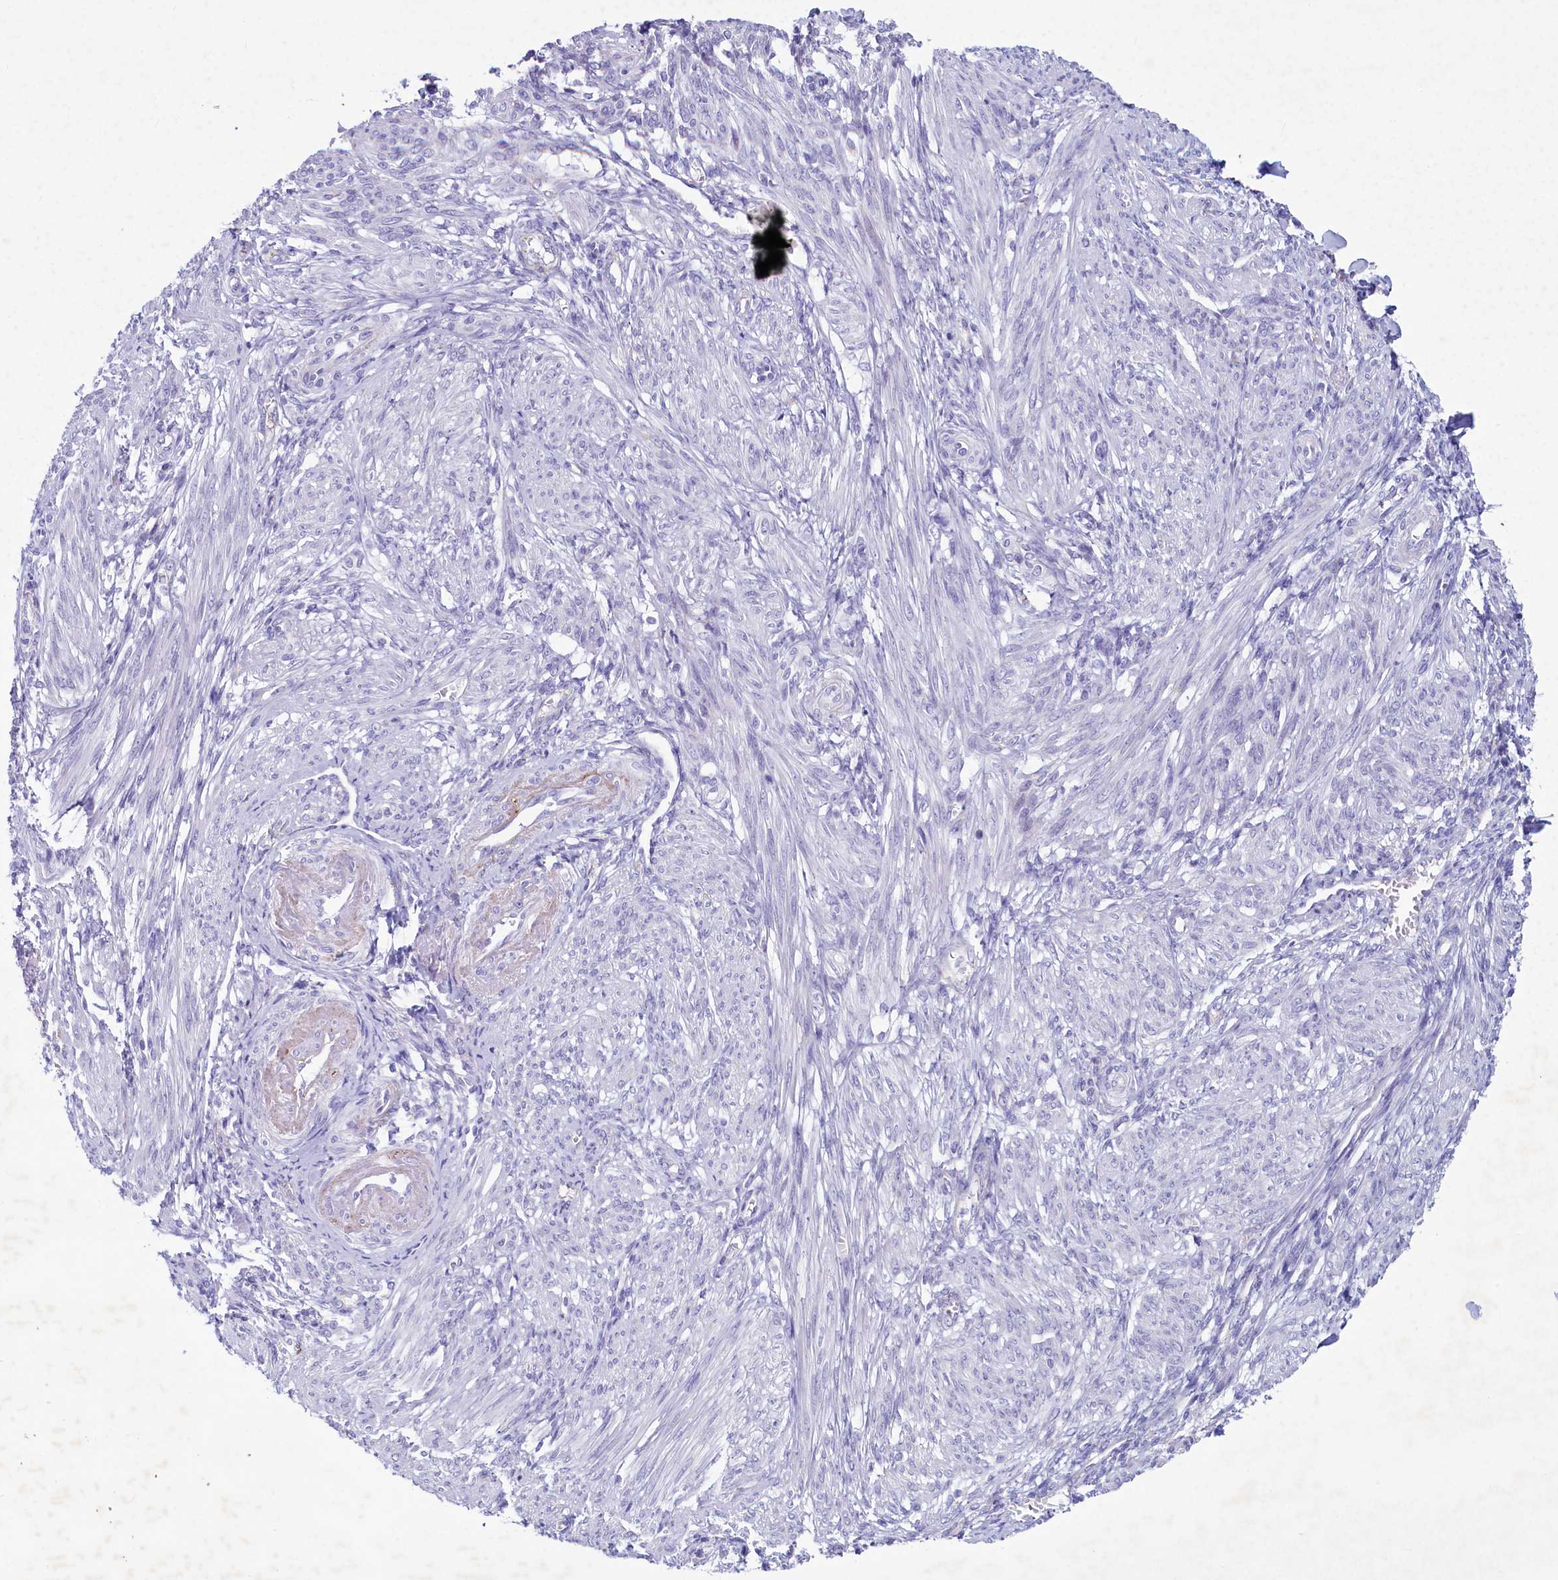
{"staining": {"intensity": "negative", "quantity": "none", "location": "none"}, "tissue": "smooth muscle", "cell_type": "Smooth muscle cells", "image_type": "normal", "snomed": [{"axis": "morphology", "description": "Normal tissue, NOS"}, {"axis": "topography", "description": "Smooth muscle"}], "caption": "Micrograph shows no significant protein staining in smooth muscle cells of unremarkable smooth muscle.", "gene": "INSC", "patient": {"sex": "female", "age": 39}}